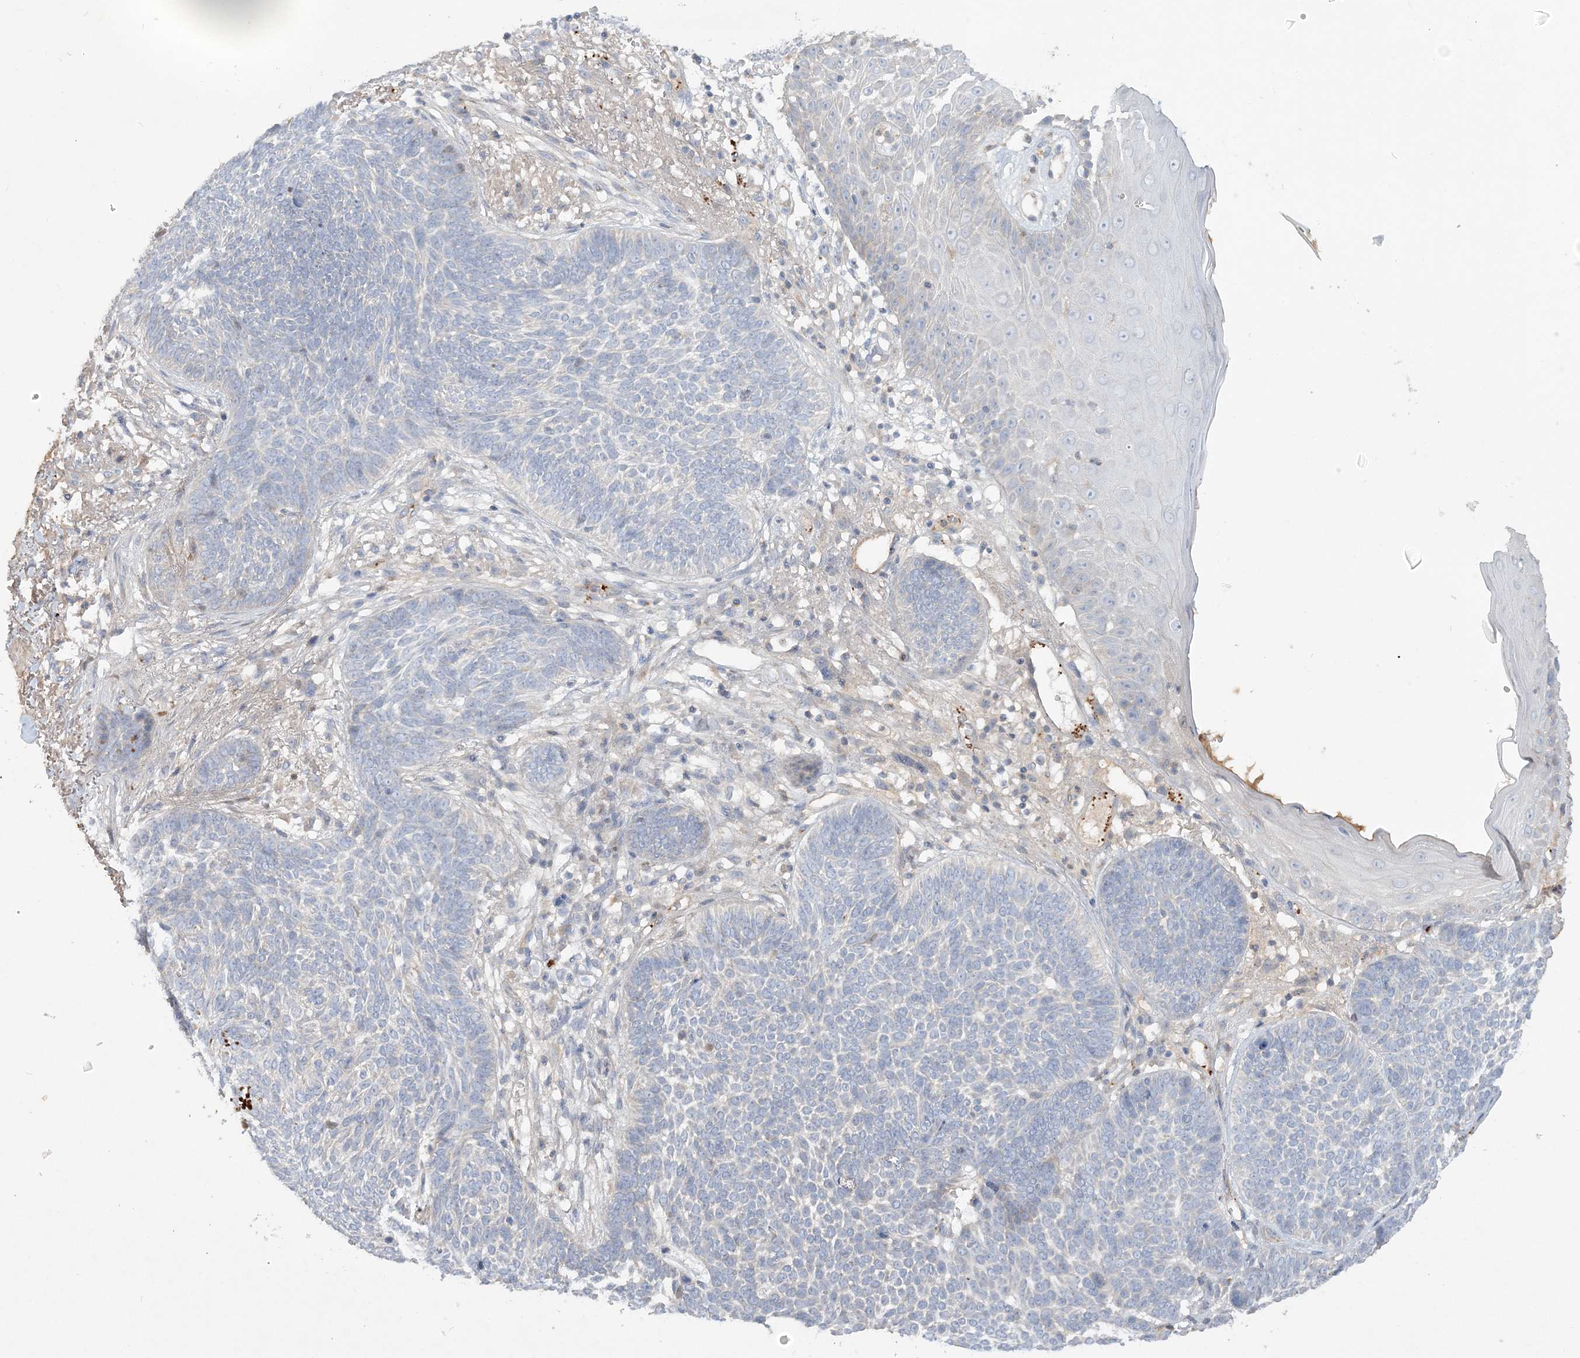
{"staining": {"intensity": "negative", "quantity": "none", "location": "none"}, "tissue": "skin cancer", "cell_type": "Tumor cells", "image_type": "cancer", "snomed": [{"axis": "morphology", "description": "Normal tissue, NOS"}, {"axis": "morphology", "description": "Basal cell carcinoma"}, {"axis": "topography", "description": "Skin"}], "caption": "DAB immunohistochemical staining of human skin cancer demonstrates no significant staining in tumor cells.", "gene": "ADCK2", "patient": {"sex": "male", "age": 64}}